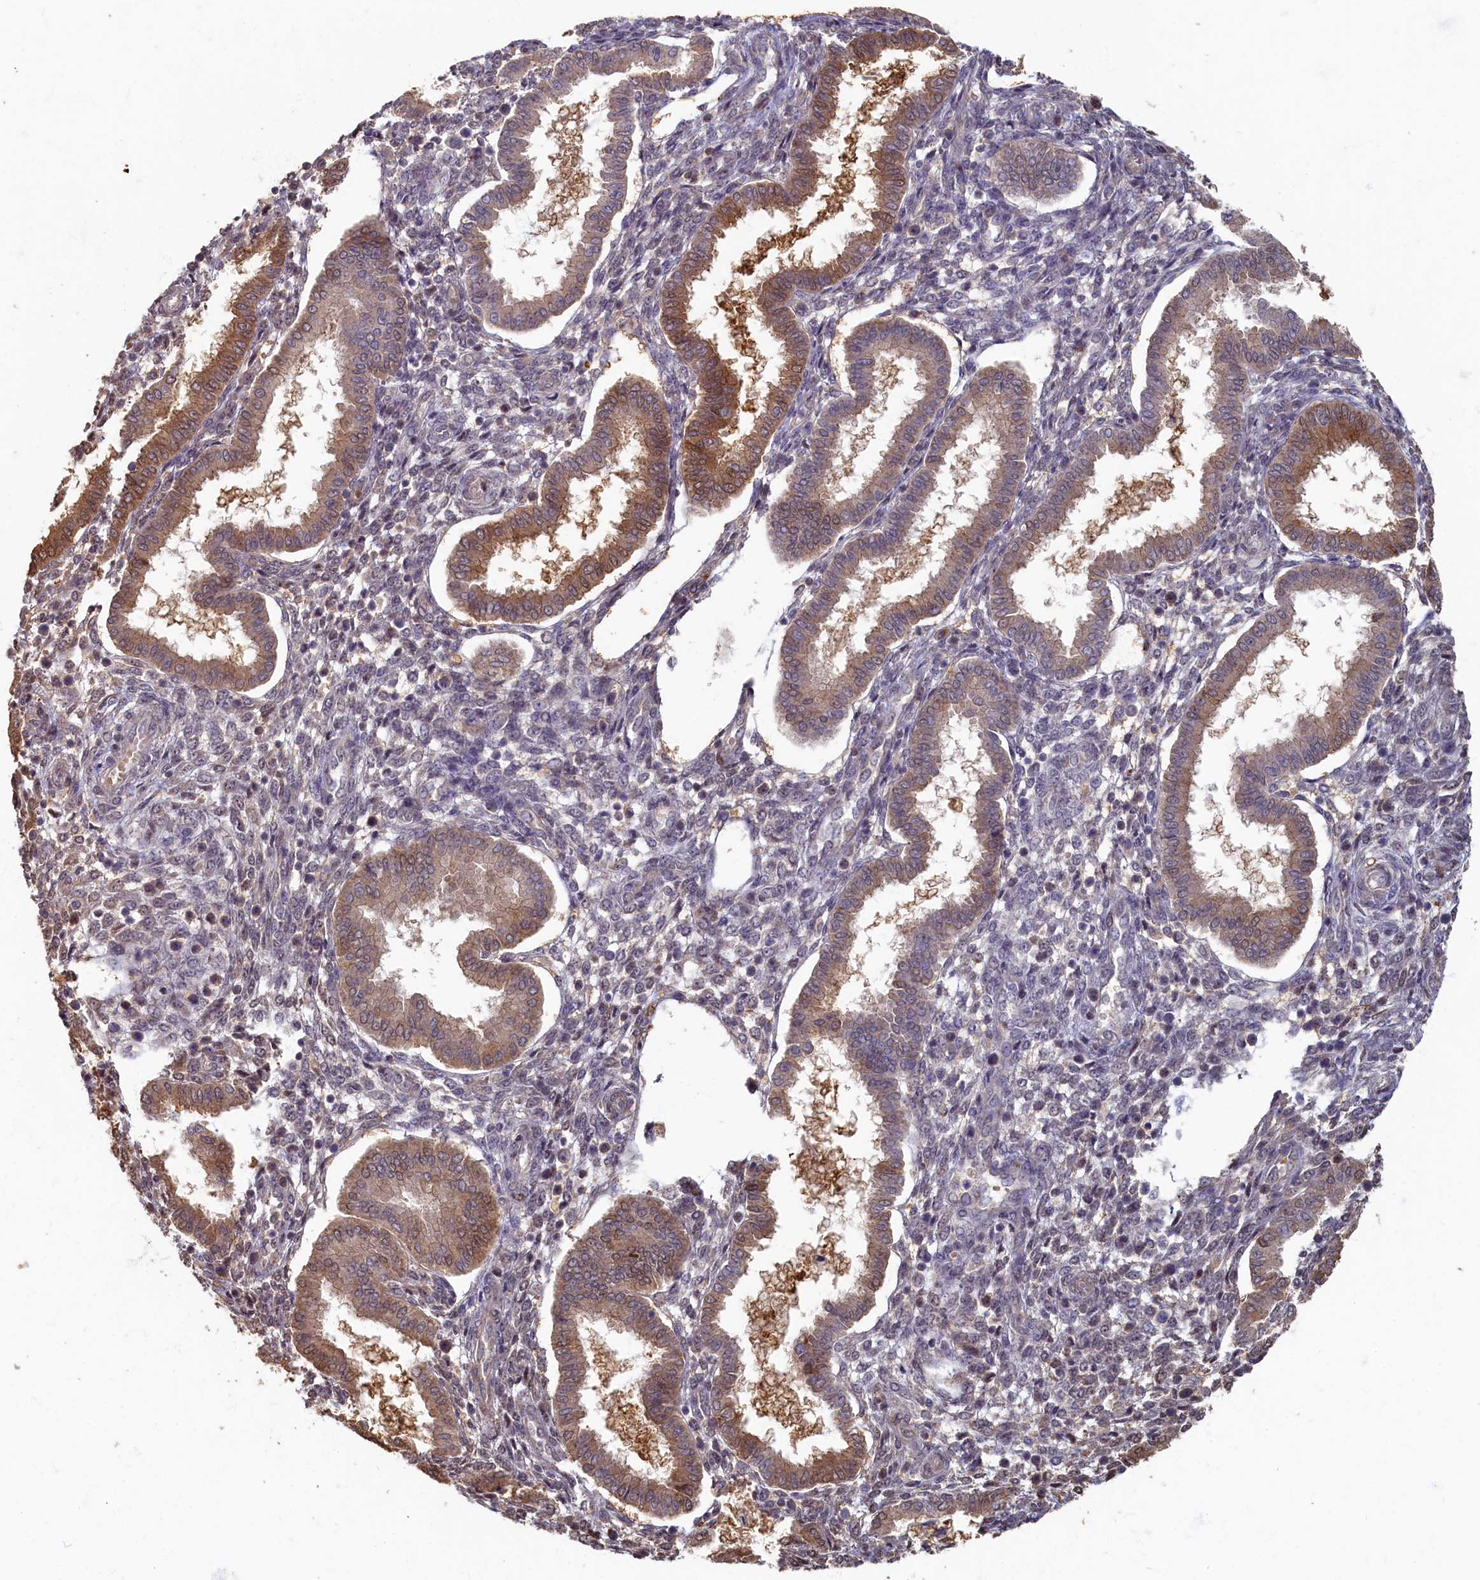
{"staining": {"intensity": "negative", "quantity": "none", "location": "none"}, "tissue": "endometrium", "cell_type": "Cells in endometrial stroma", "image_type": "normal", "snomed": [{"axis": "morphology", "description": "Normal tissue, NOS"}, {"axis": "topography", "description": "Endometrium"}], "caption": "DAB immunohistochemical staining of benign endometrium reveals no significant positivity in cells in endometrial stroma. The staining is performed using DAB brown chromogen with nuclei counter-stained in using hematoxylin.", "gene": "HUNK", "patient": {"sex": "female", "age": 24}}